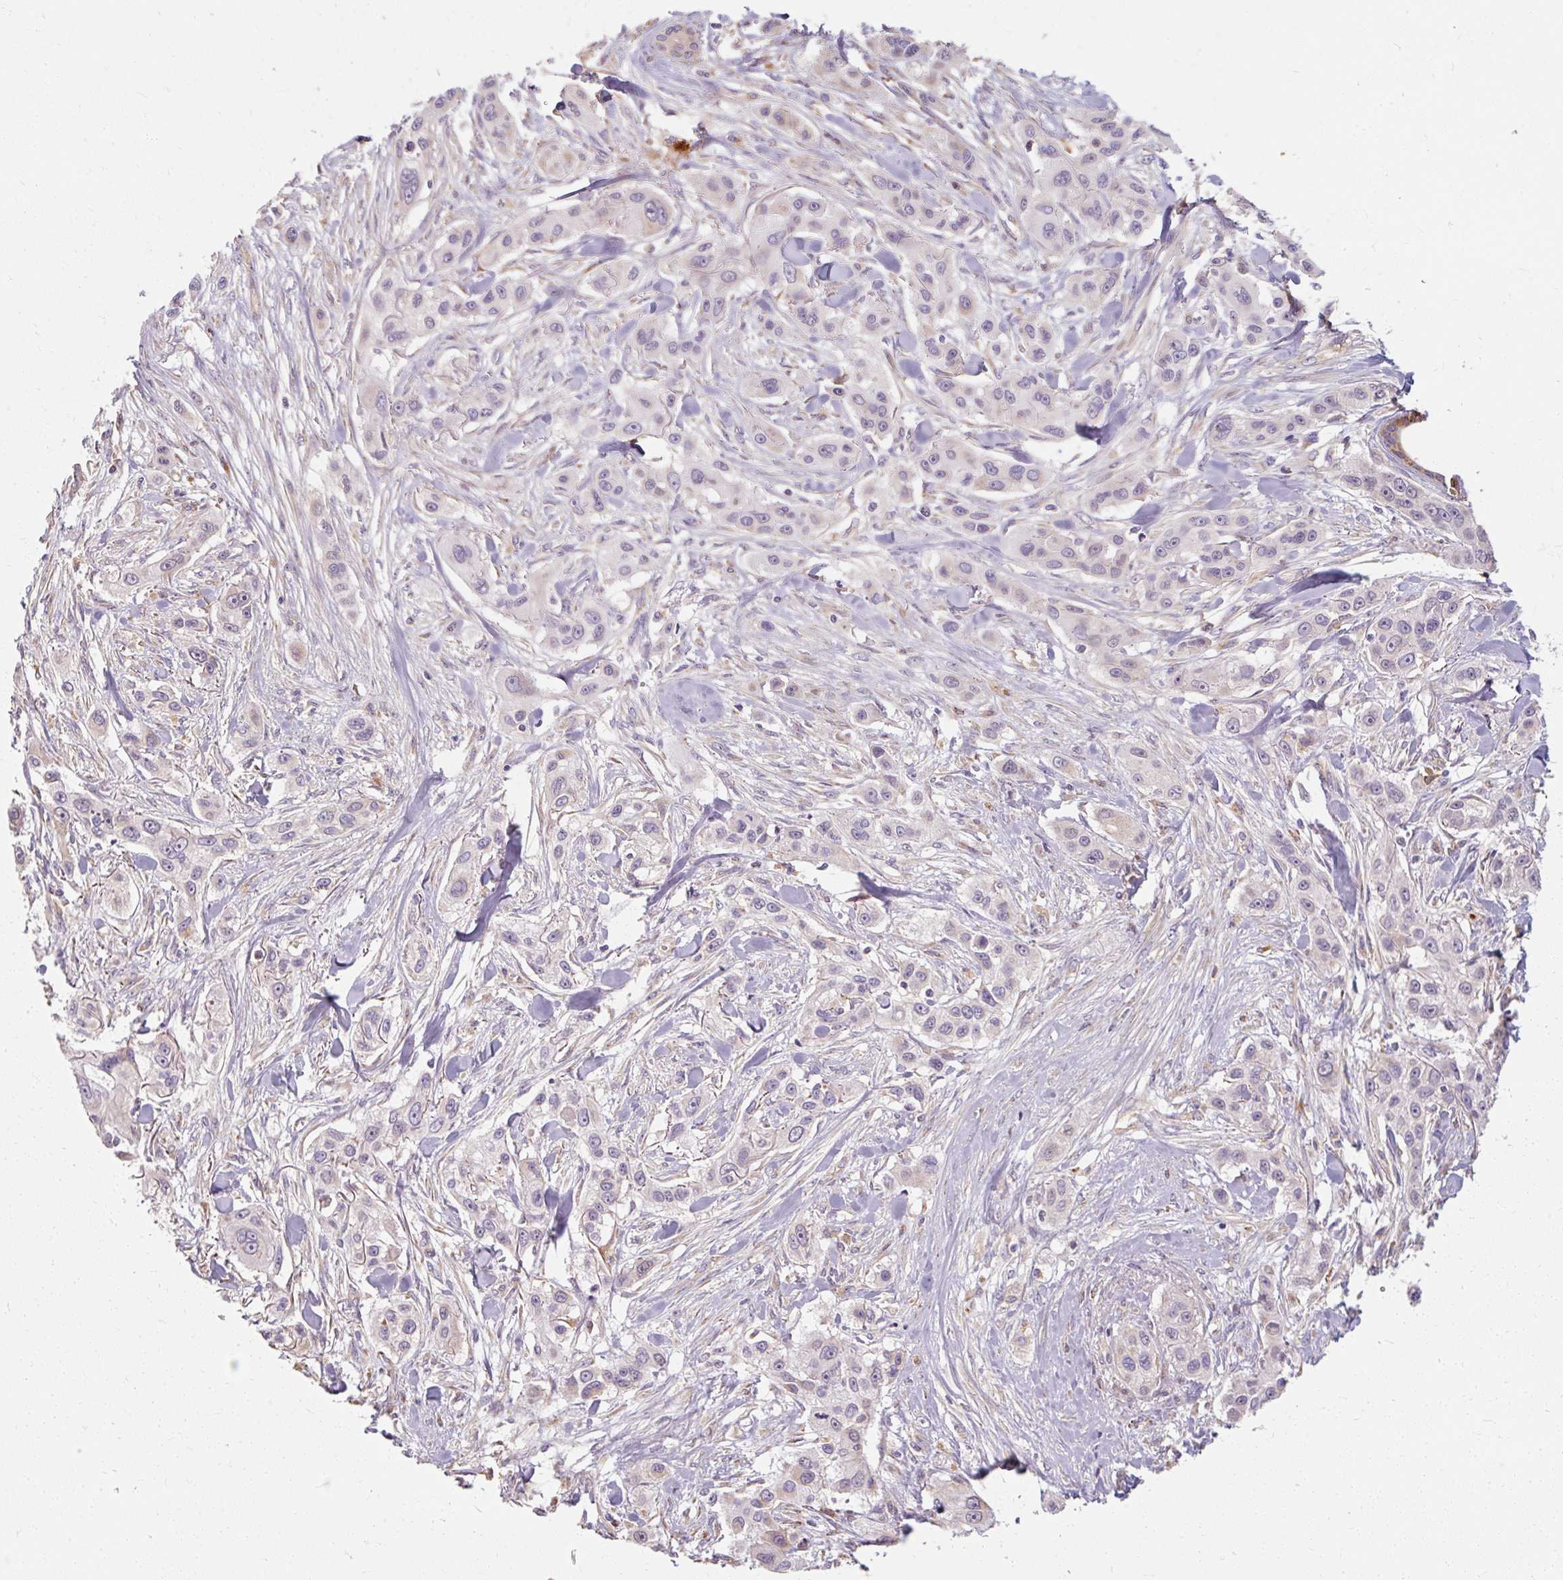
{"staining": {"intensity": "negative", "quantity": "none", "location": "none"}, "tissue": "skin cancer", "cell_type": "Tumor cells", "image_type": "cancer", "snomed": [{"axis": "morphology", "description": "Squamous cell carcinoma, NOS"}, {"axis": "topography", "description": "Skin"}], "caption": "This is an immunohistochemistry (IHC) micrograph of human squamous cell carcinoma (skin). There is no expression in tumor cells.", "gene": "TBC1D4", "patient": {"sex": "male", "age": 63}}